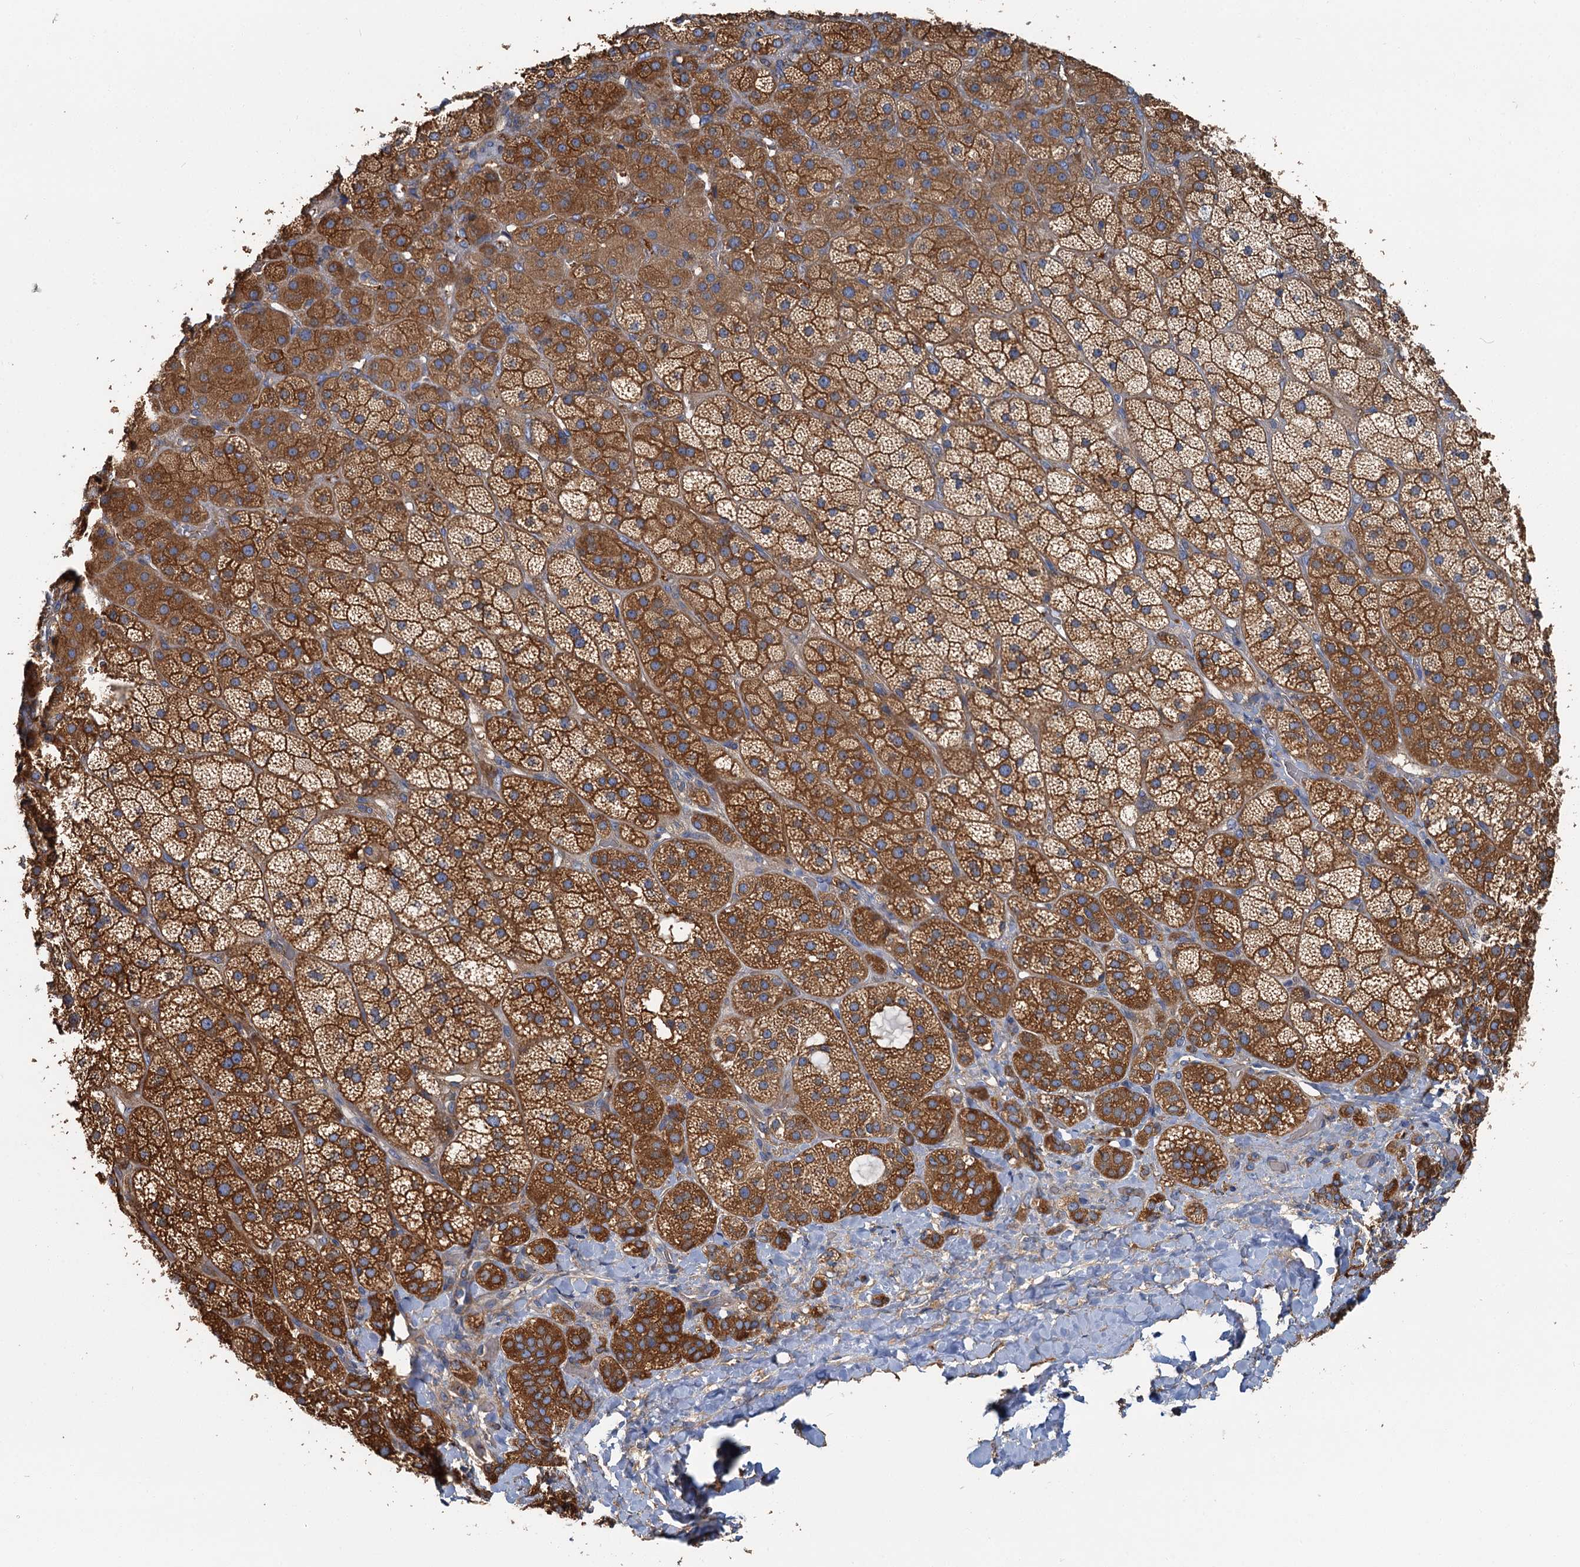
{"staining": {"intensity": "strong", "quantity": ">75%", "location": "cytoplasmic/membranous"}, "tissue": "adrenal gland", "cell_type": "Glandular cells", "image_type": "normal", "snomed": [{"axis": "morphology", "description": "Normal tissue, NOS"}, {"axis": "topography", "description": "Adrenal gland"}], "caption": "Glandular cells demonstrate high levels of strong cytoplasmic/membranous positivity in about >75% of cells in normal human adrenal gland.", "gene": "PPIP5K1", "patient": {"sex": "male", "age": 57}}